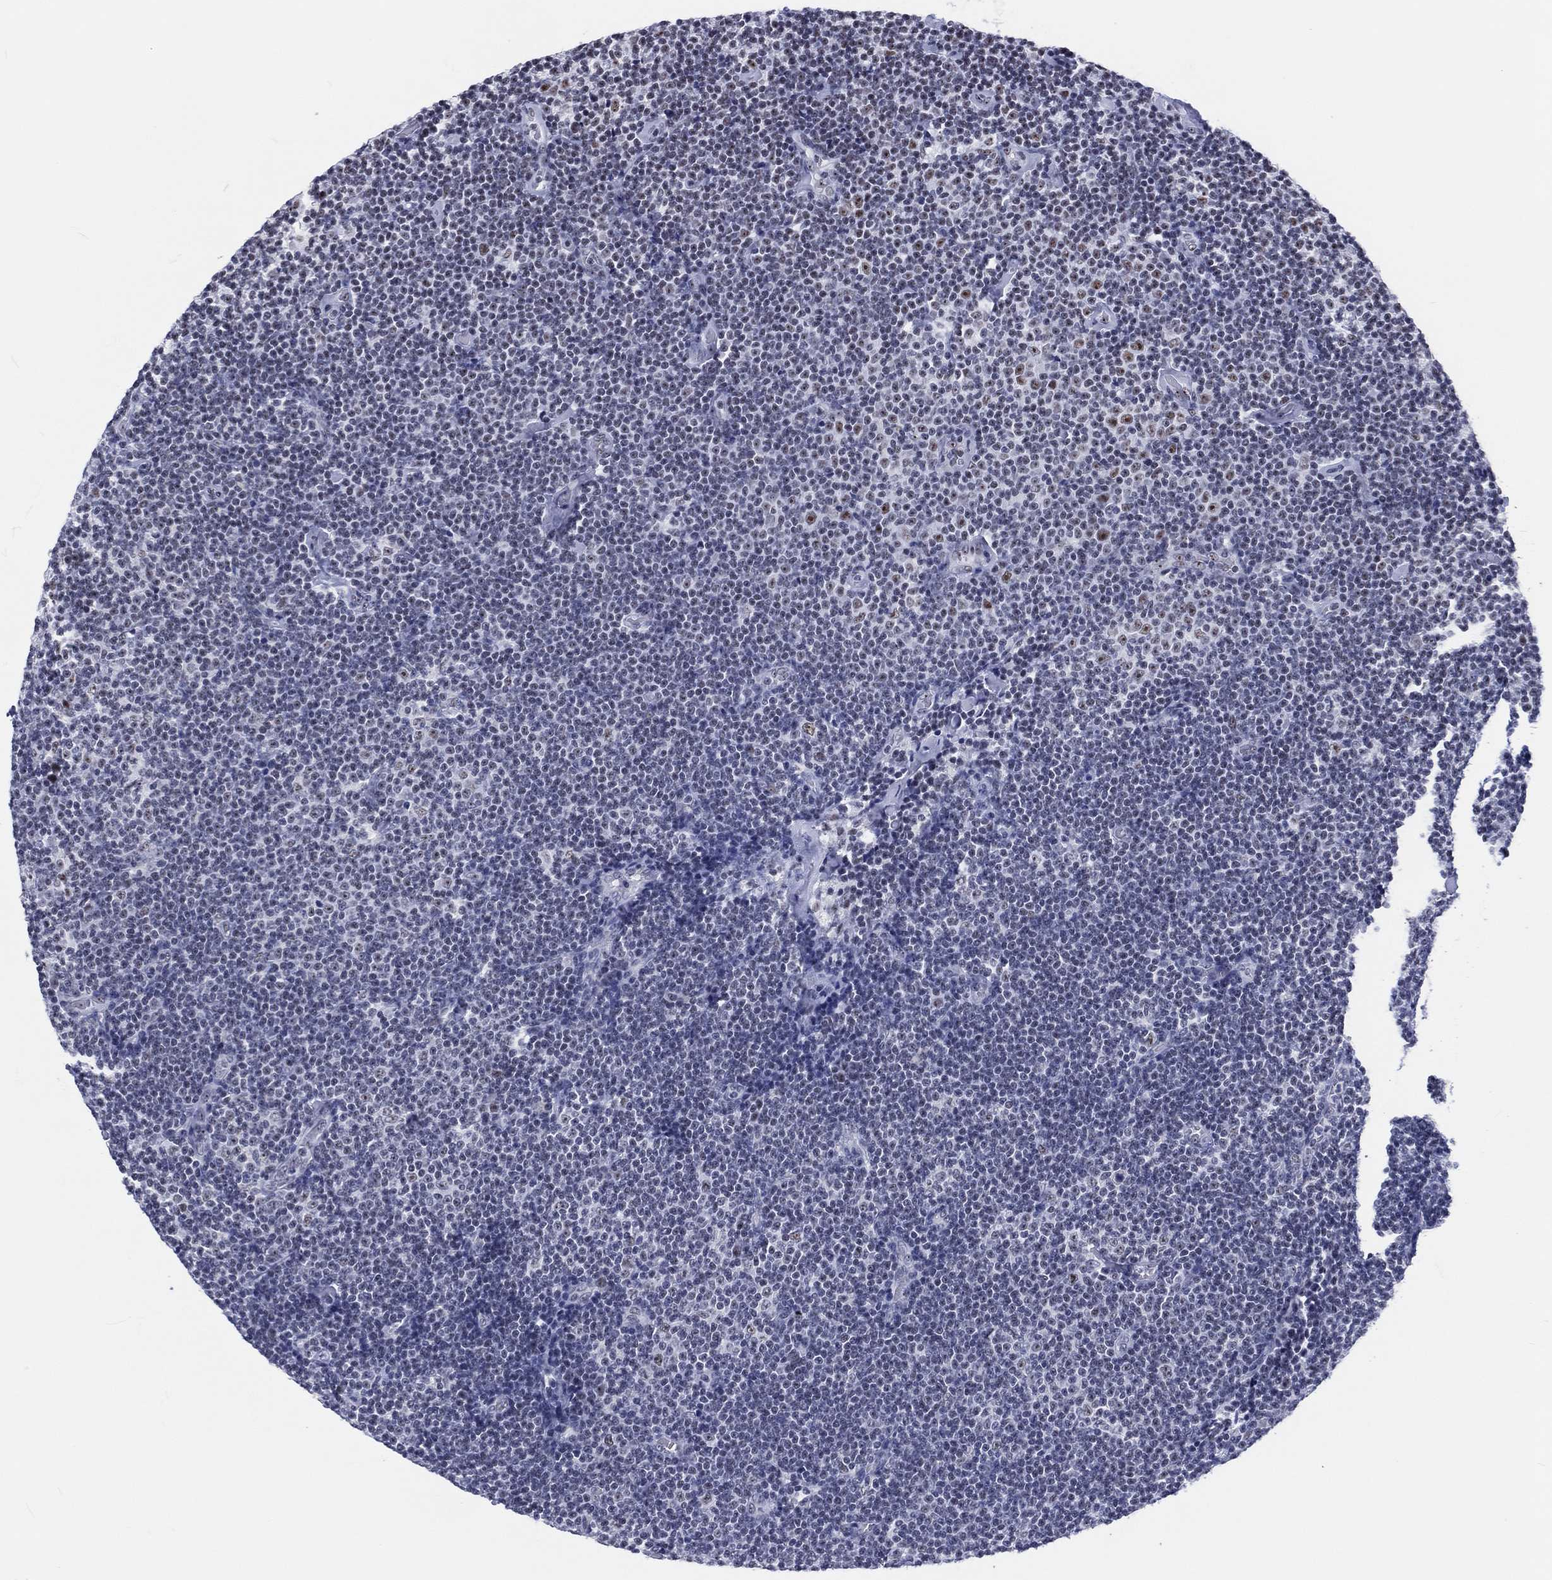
{"staining": {"intensity": "negative", "quantity": "none", "location": "none"}, "tissue": "lymphoma", "cell_type": "Tumor cells", "image_type": "cancer", "snomed": [{"axis": "morphology", "description": "Malignant lymphoma, non-Hodgkin's type, Low grade"}, {"axis": "topography", "description": "Lymph node"}], "caption": "This is an immunohistochemistry (IHC) histopathology image of malignant lymphoma, non-Hodgkin's type (low-grade). There is no staining in tumor cells.", "gene": "MAPK8IP1", "patient": {"sex": "male", "age": 81}}